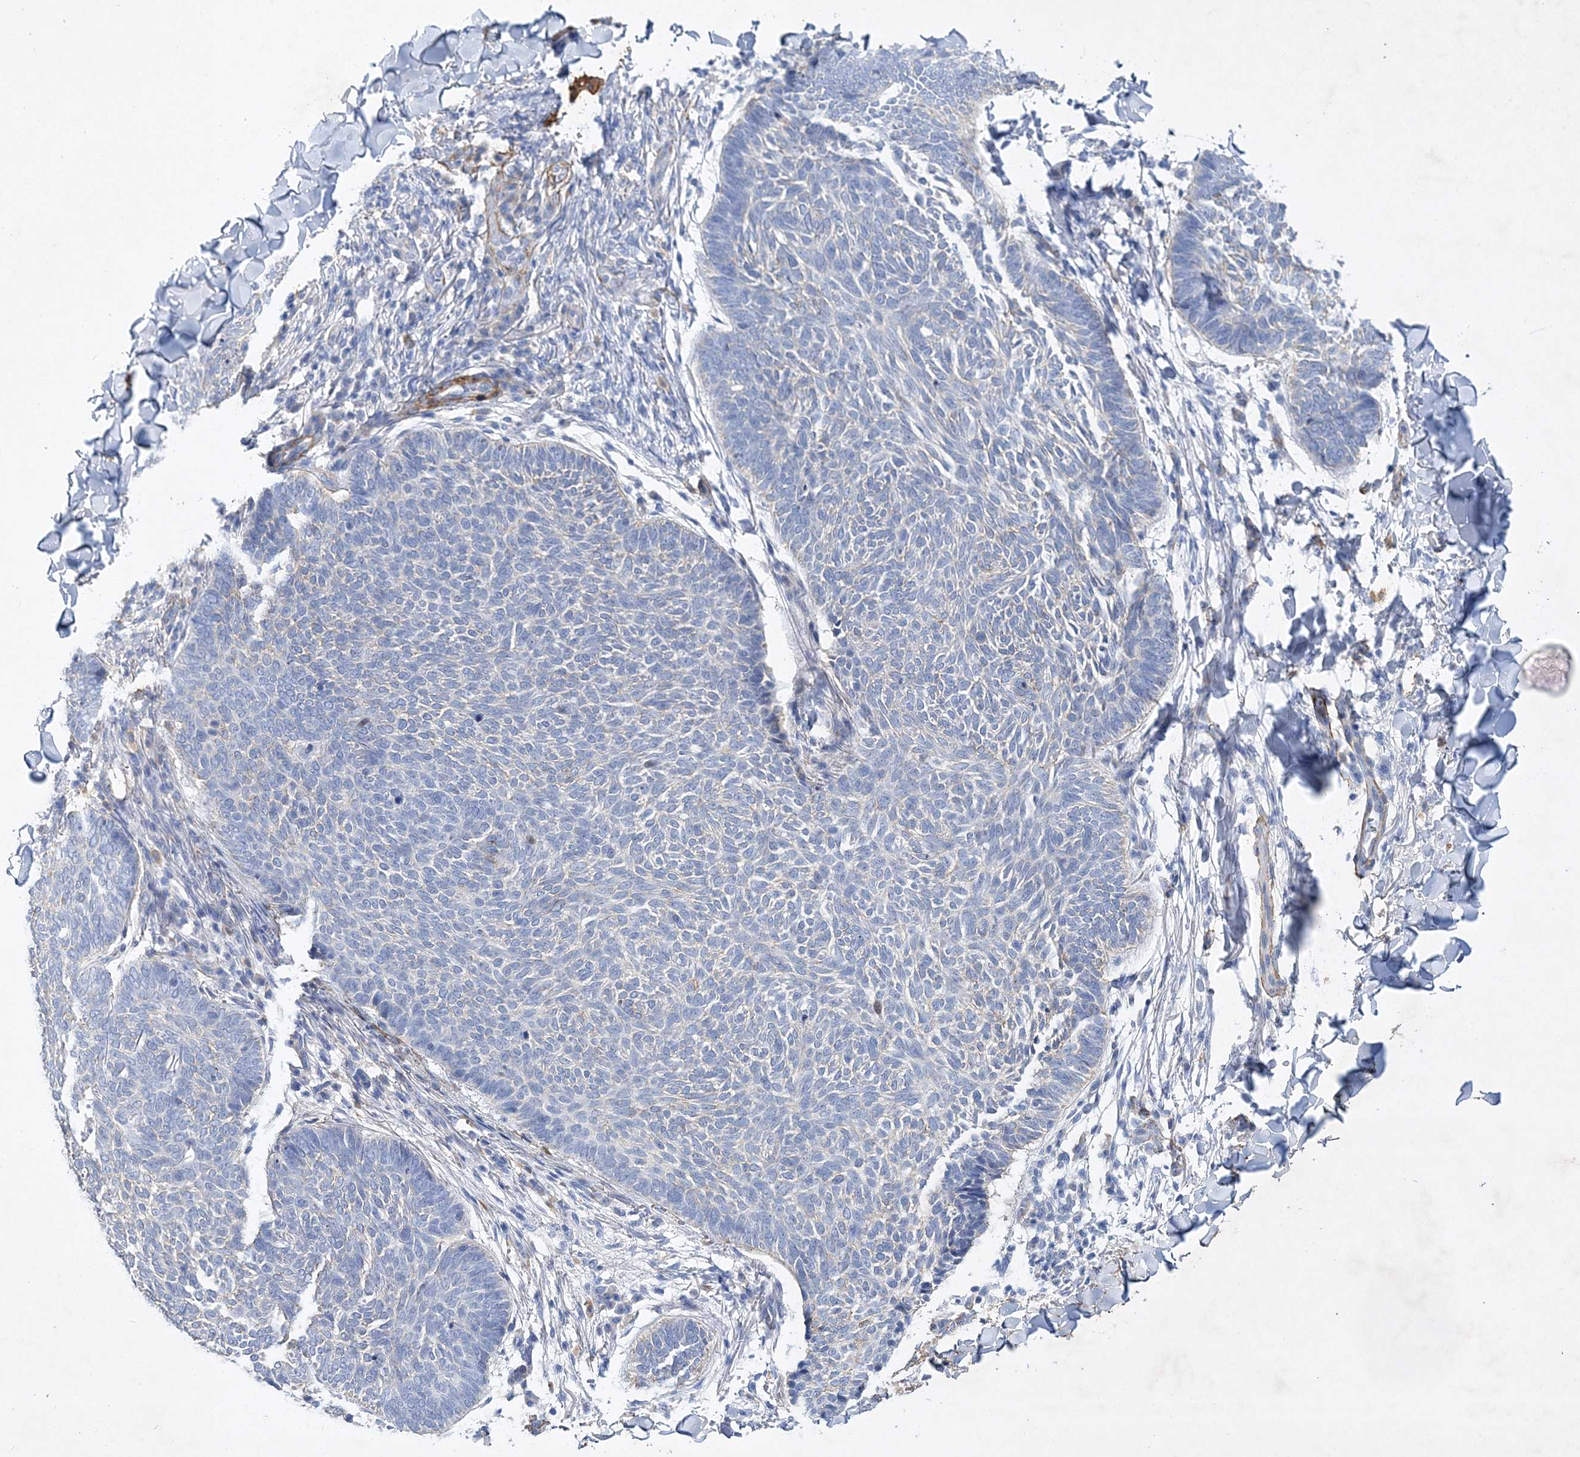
{"staining": {"intensity": "negative", "quantity": "none", "location": "none"}, "tissue": "skin cancer", "cell_type": "Tumor cells", "image_type": "cancer", "snomed": [{"axis": "morphology", "description": "Normal tissue, NOS"}, {"axis": "morphology", "description": "Basal cell carcinoma"}, {"axis": "topography", "description": "Skin"}], "caption": "DAB immunohistochemical staining of skin cancer (basal cell carcinoma) displays no significant positivity in tumor cells.", "gene": "RTN2", "patient": {"sex": "male", "age": 50}}